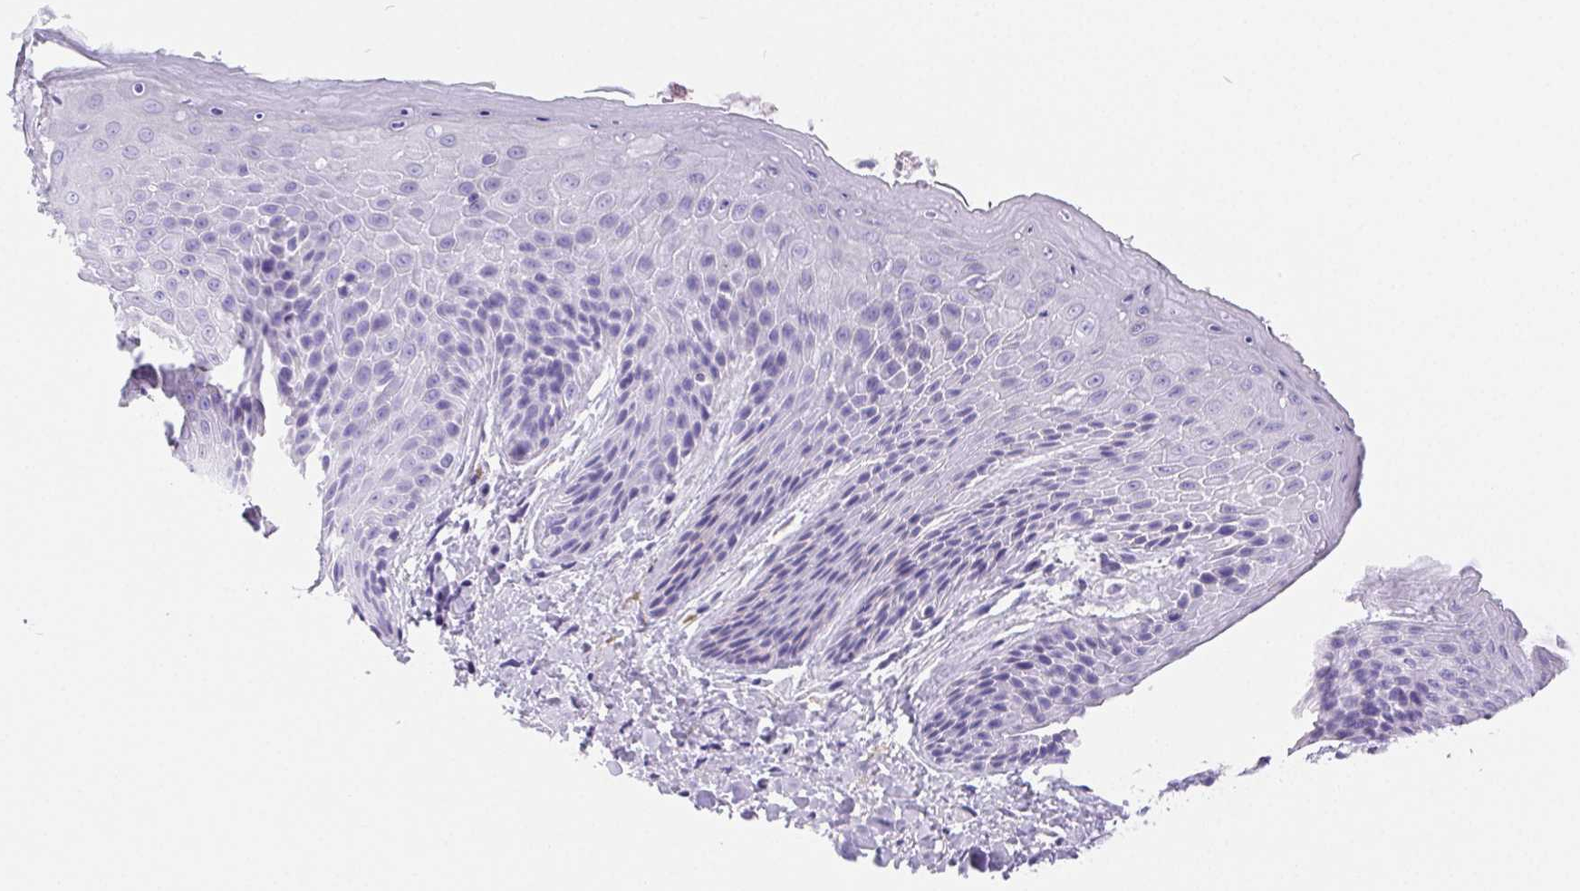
{"staining": {"intensity": "negative", "quantity": "none", "location": "none"}, "tissue": "skin", "cell_type": "Epidermal cells", "image_type": "normal", "snomed": [{"axis": "morphology", "description": "Normal tissue, NOS"}, {"axis": "topography", "description": "Anal"}, {"axis": "topography", "description": "Peripheral nerve tissue"}], "caption": "IHC of normal human skin displays no staining in epidermal cells. The staining was performed using DAB to visualize the protein expression in brown, while the nuclei were stained in blue with hematoxylin (Magnification: 20x).", "gene": "PNLIP", "patient": {"sex": "male", "age": 51}}